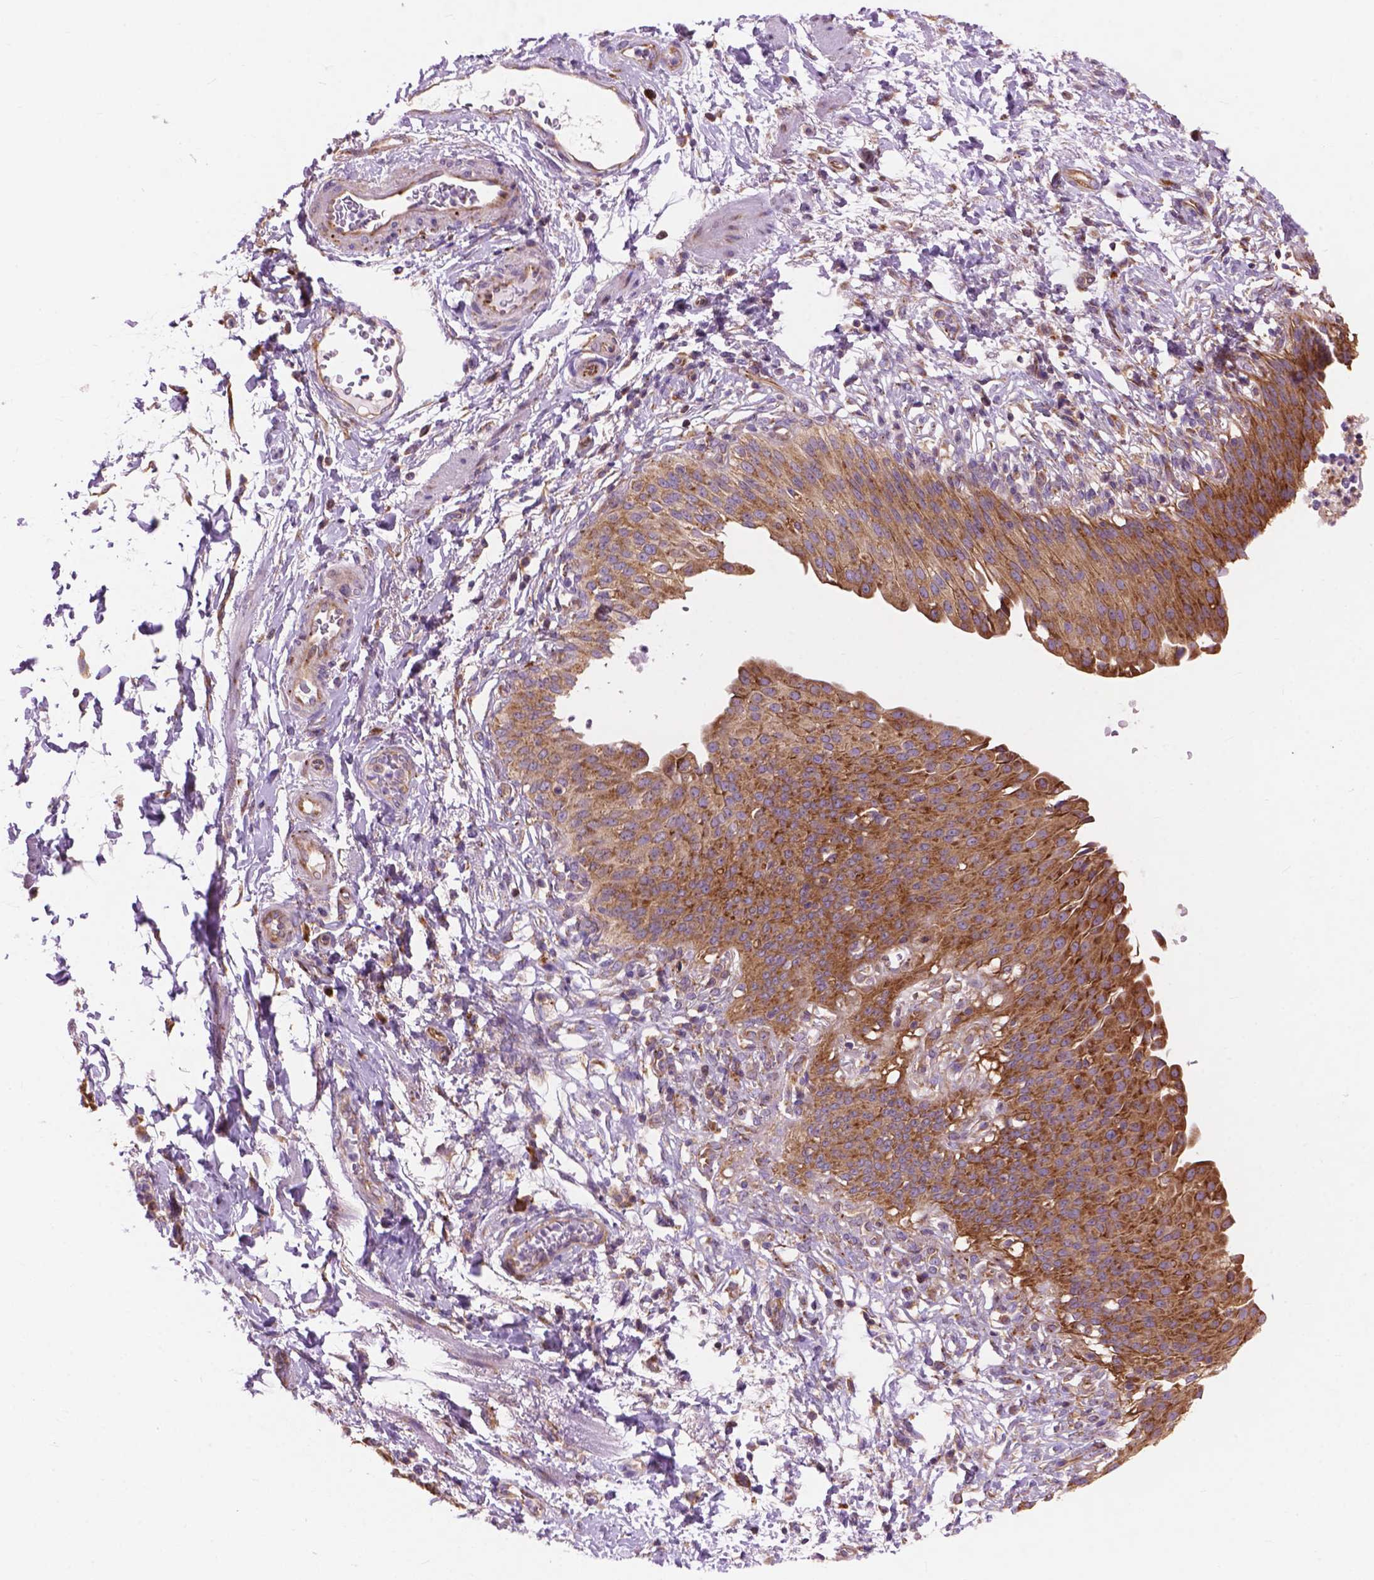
{"staining": {"intensity": "moderate", "quantity": ">75%", "location": "cytoplasmic/membranous"}, "tissue": "urinary bladder", "cell_type": "Urothelial cells", "image_type": "normal", "snomed": [{"axis": "morphology", "description": "Normal tissue, NOS"}, {"axis": "topography", "description": "Urinary bladder"}, {"axis": "topography", "description": "Peripheral nerve tissue"}], "caption": "This photomicrograph reveals immunohistochemistry staining of benign human urinary bladder, with medium moderate cytoplasmic/membranous expression in about >75% of urothelial cells.", "gene": "RPL37A", "patient": {"sex": "female", "age": 60}}